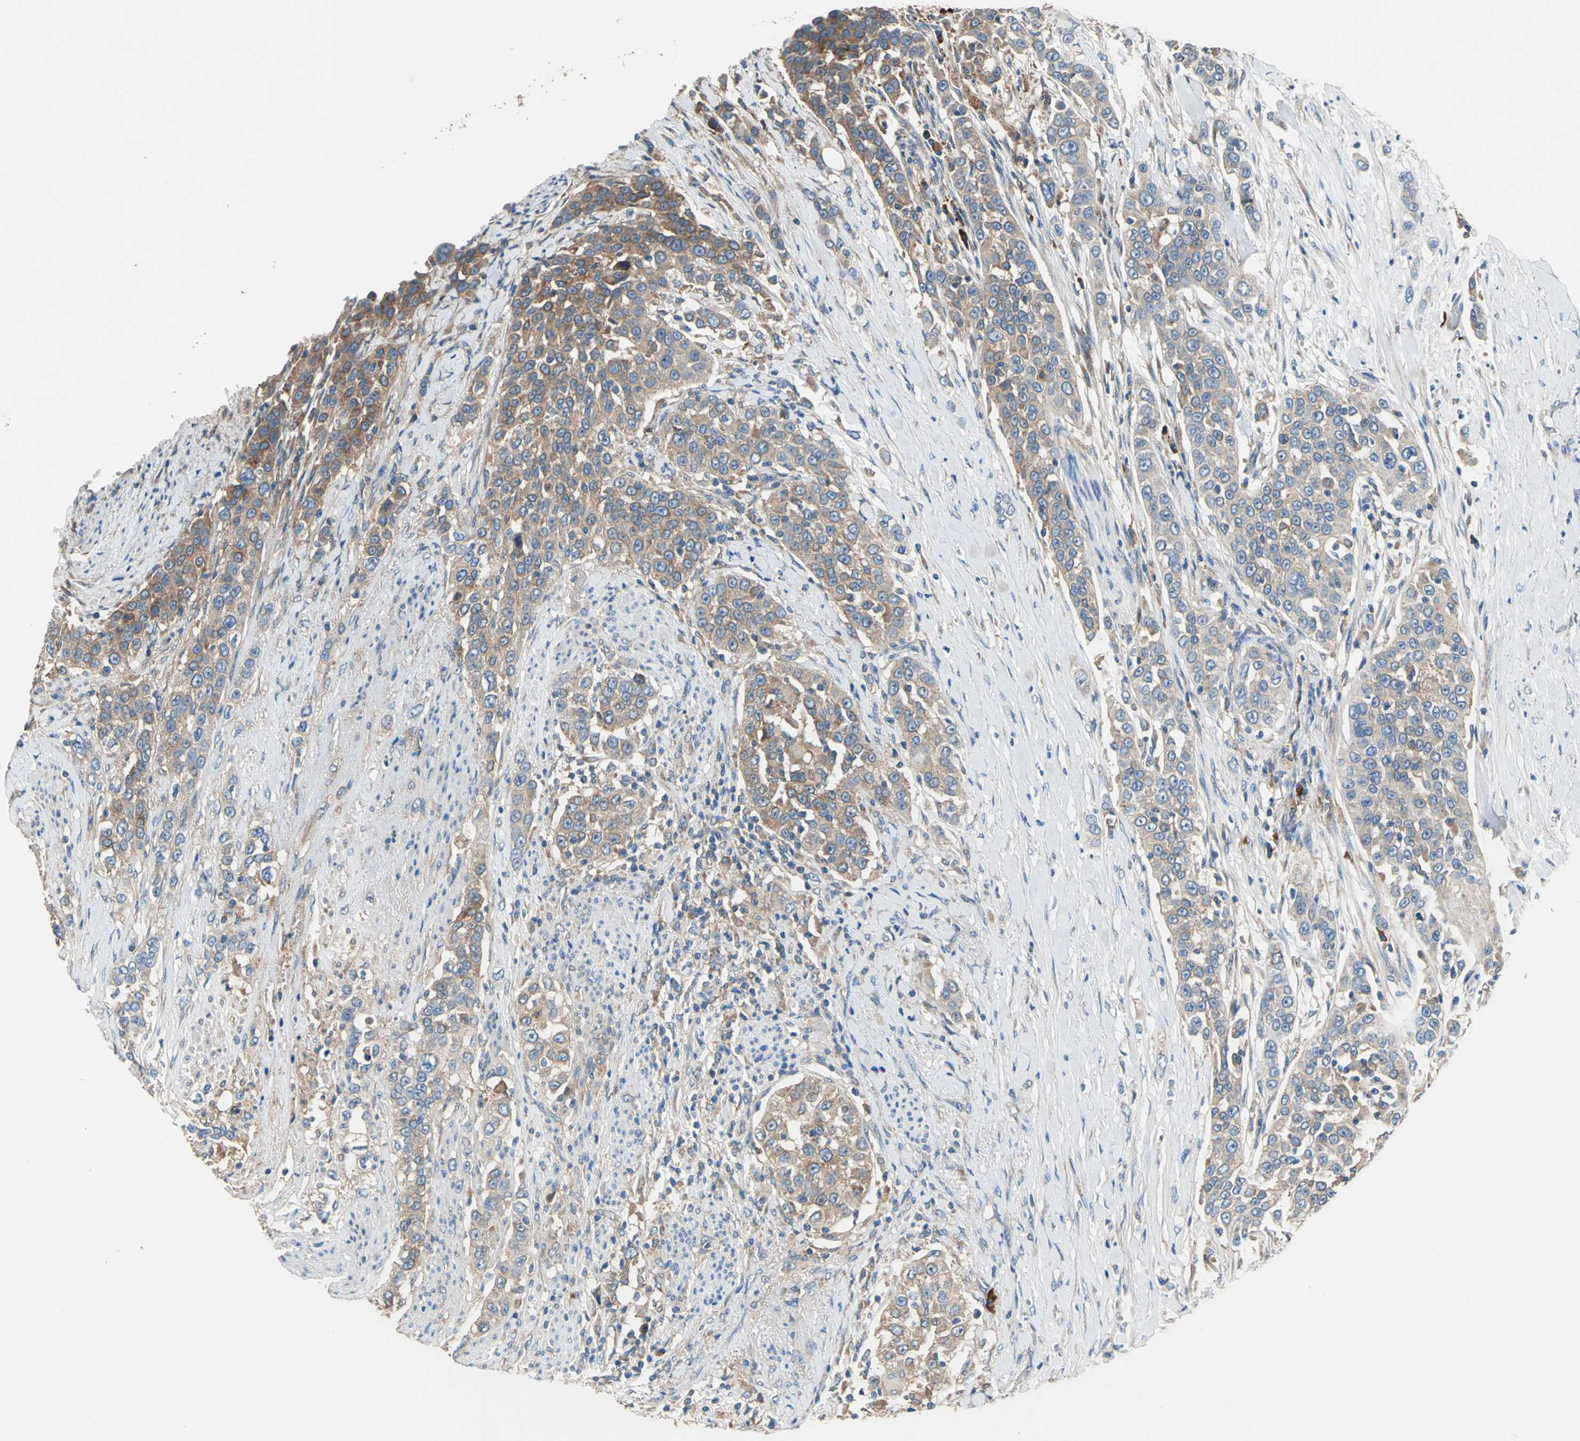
{"staining": {"intensity": "moderate", "quantity": ">75%", "location": "cytoplasmic/membranous"}, "tissue": "urothelial cancer", "cell_type": "Tumor cells", "image_type": "cancer", "snomed": [{"axis": "morphology", "description": "Urothelial carcinoma, High grade"}, {"axis": "topography", "description": "Urinary bladder"}], "caption": "Urothelial carcinoma (high-grade) stained with a protein marker demonstrates moderate staining in tumor cells.", "gene": "HEPH", "patient": {"sex": "female", "age": 80}}